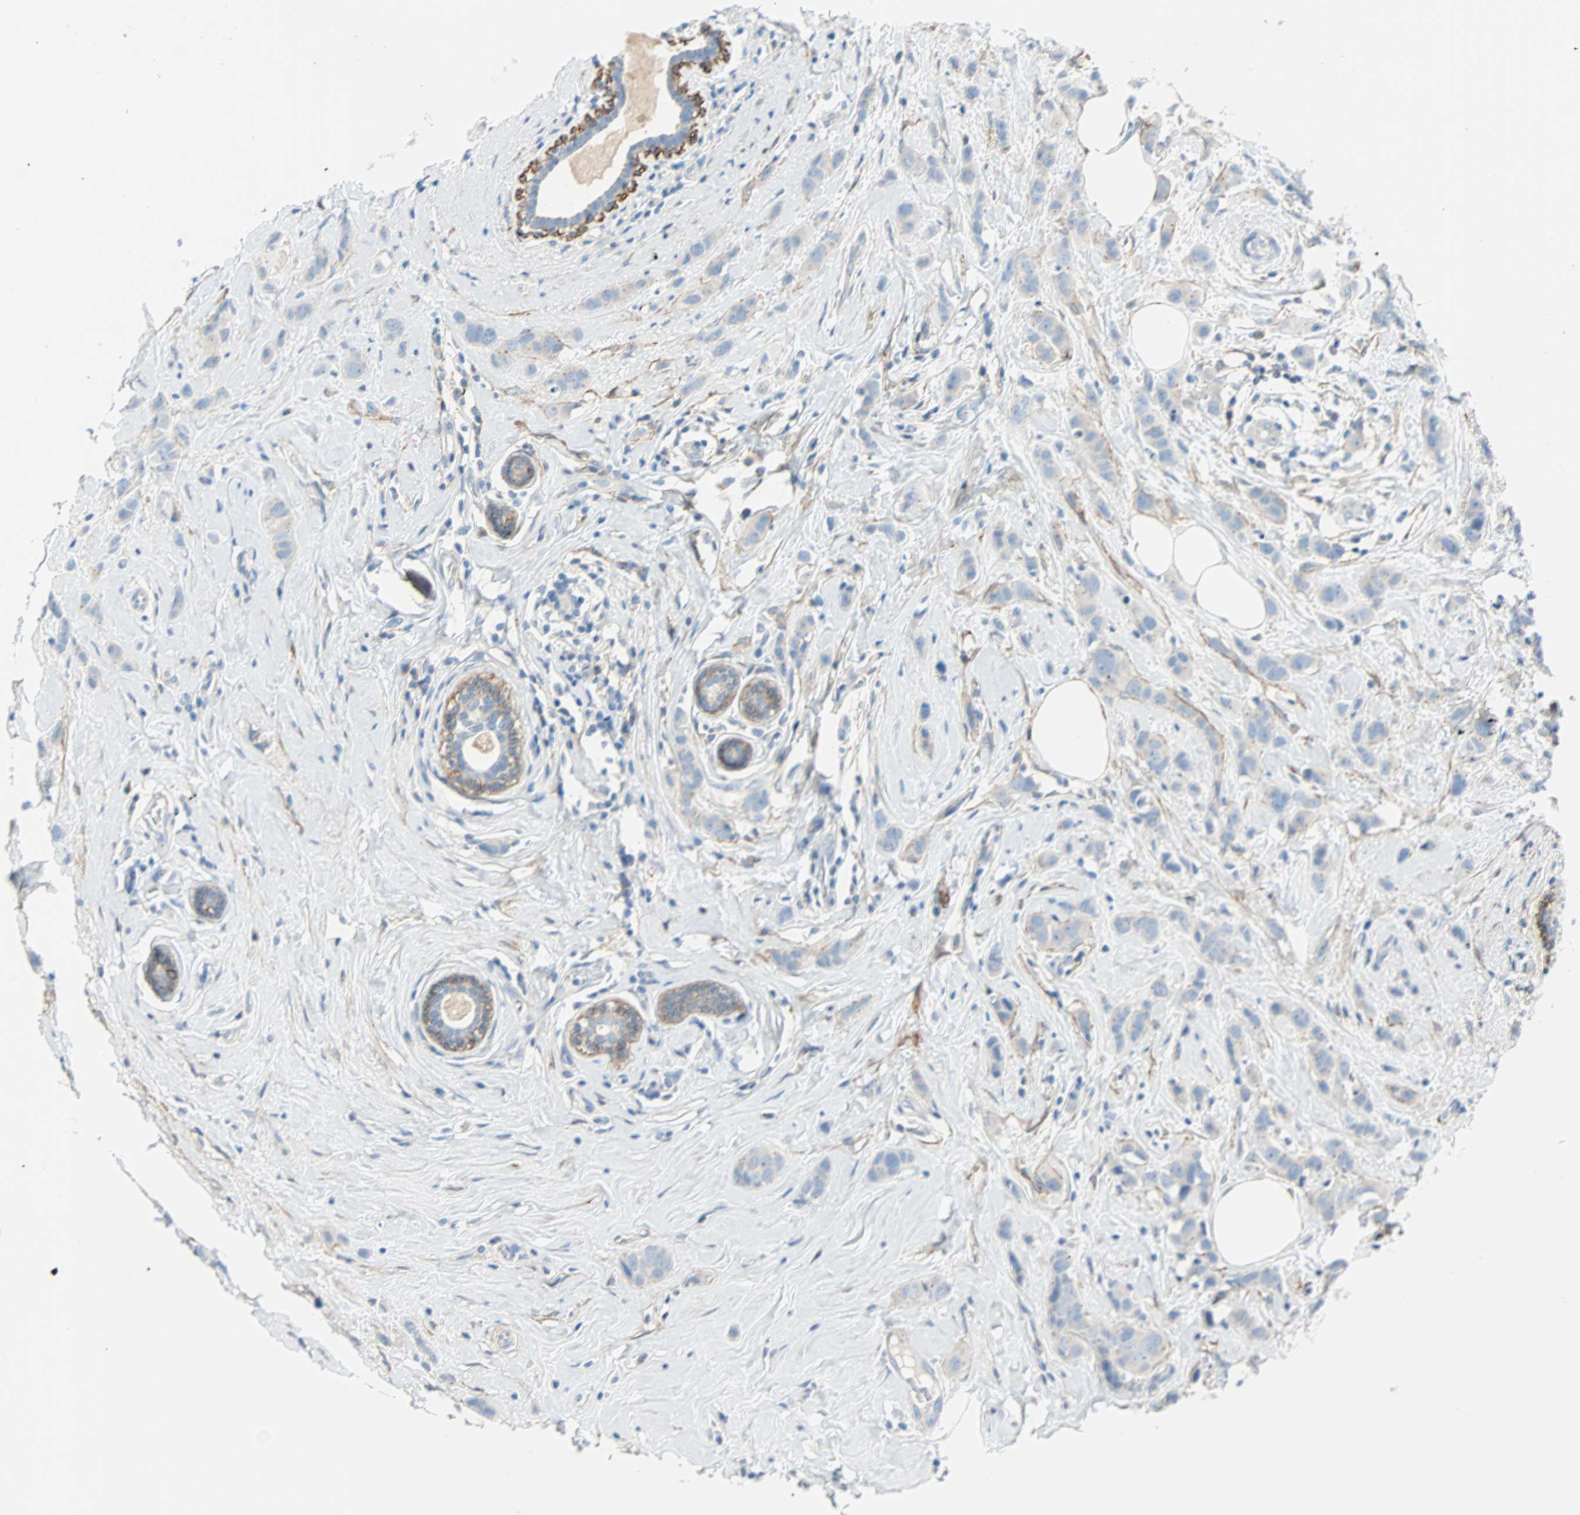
{"staining": {"intensity": "weak", "quantity": "25%-75%", "location": "cytoplasmic/membranous"}, "tissue": "breast cancer", "cell_type": "Tumor cells", "image_type": "cancer", "snomed": [{"axis": "morphology", "description": "Normal tissue, NOS"}, {"axis": "morphology", "description": "Duct carcinoma"}, {"axis": "topography", "description": "Breast"}], "caption": "A micrograph showing weak cytoplasmic/membranous expression in approximately 25%-75% of tumor cells in breast intraductal carcinoma, as visualized by brown immunohistochemical staining.", "gene": "PDPN", "patient": {"sex": "female", "age": 50}}